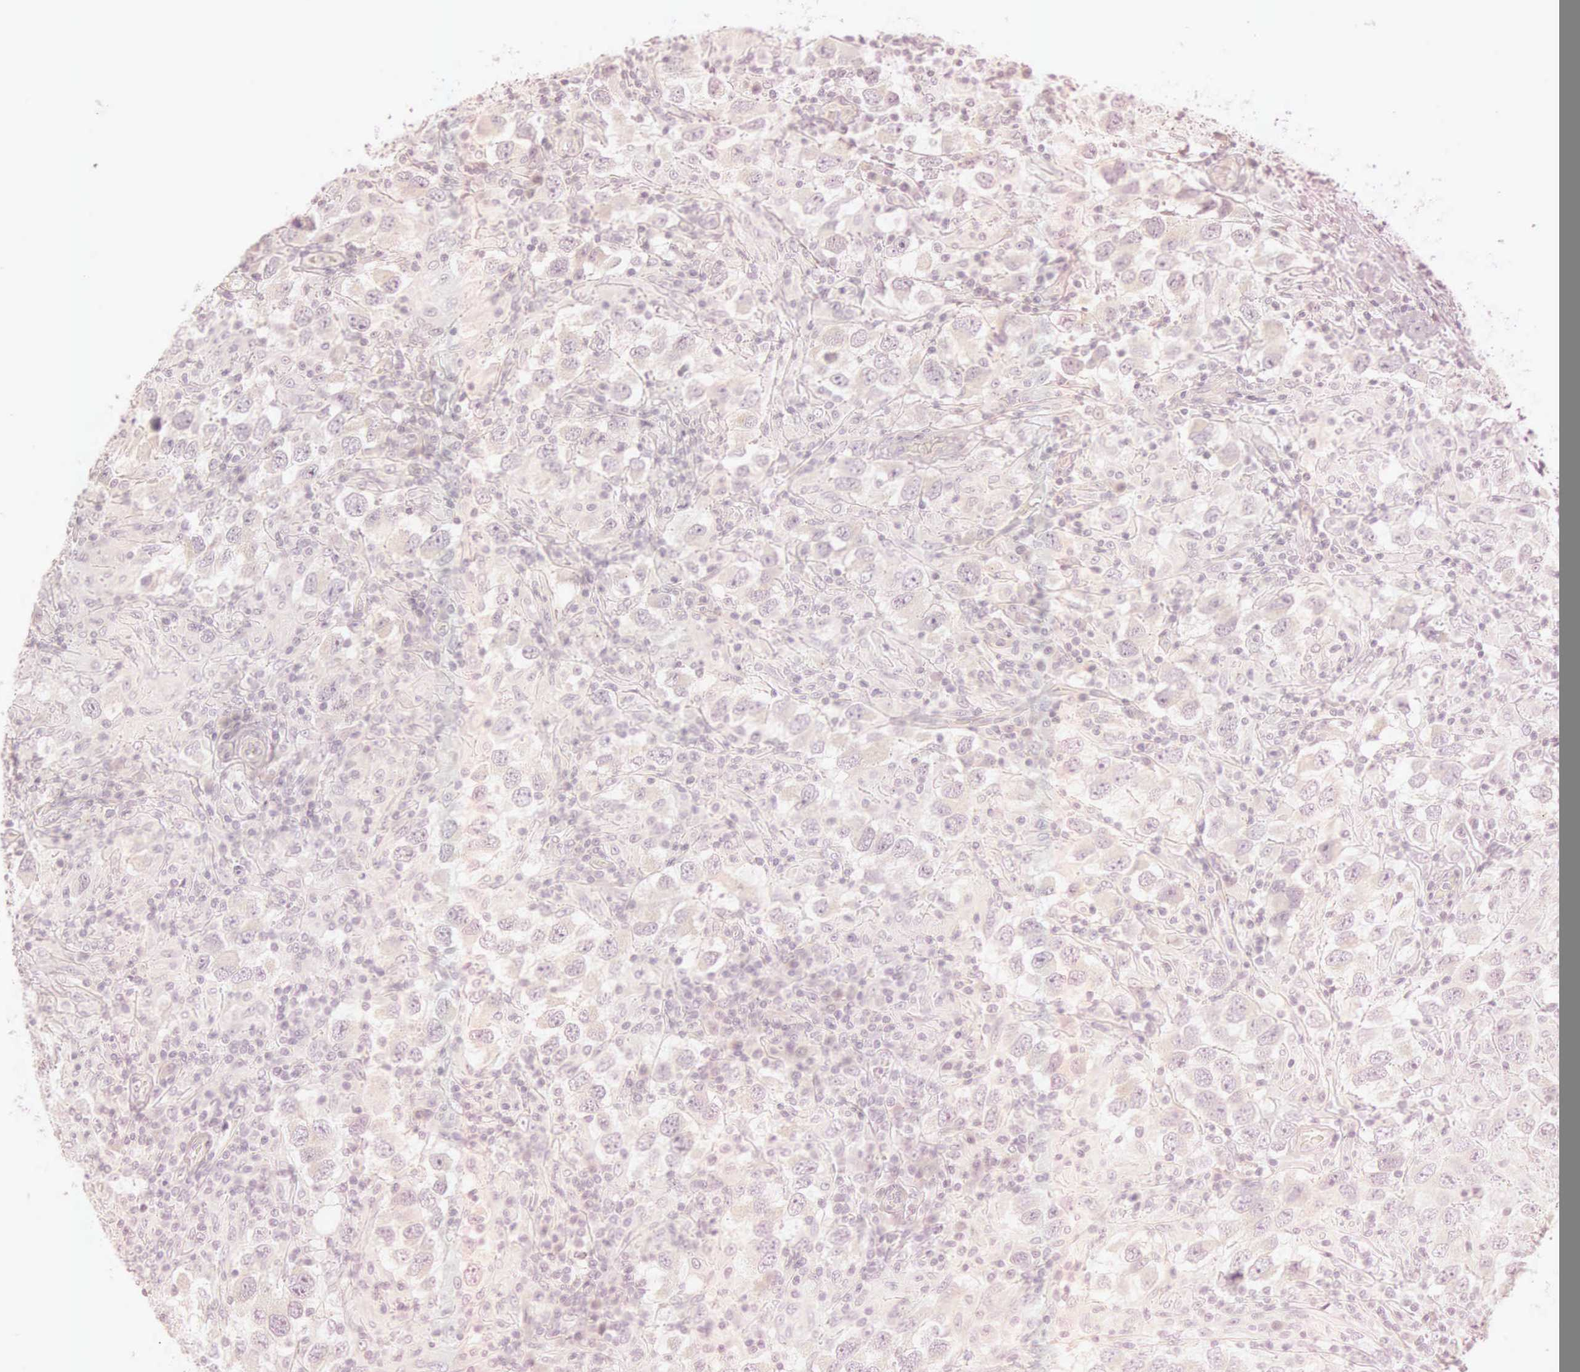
{"staining": {"intensity": "weak", "quantity": ">75%", "location": "cytoplasmic/membranous"}, "tissue": "testis cancer", "cell_type": "Tumor cells", "image_type": "cancer", "snomed": [{"axis": "morphology", "description": "Carcinoma, Embryonal, NOS"}, {"axis": "topography", "description": "Testis"}], "caption": "Brown immunohistochemical staining in human testis cancer shows weak cytoplasmic/membranous staining in approximately >75% of tumor cells.", "gene": "CEP170B", "patient": {"sex": "male", "age": 21}}